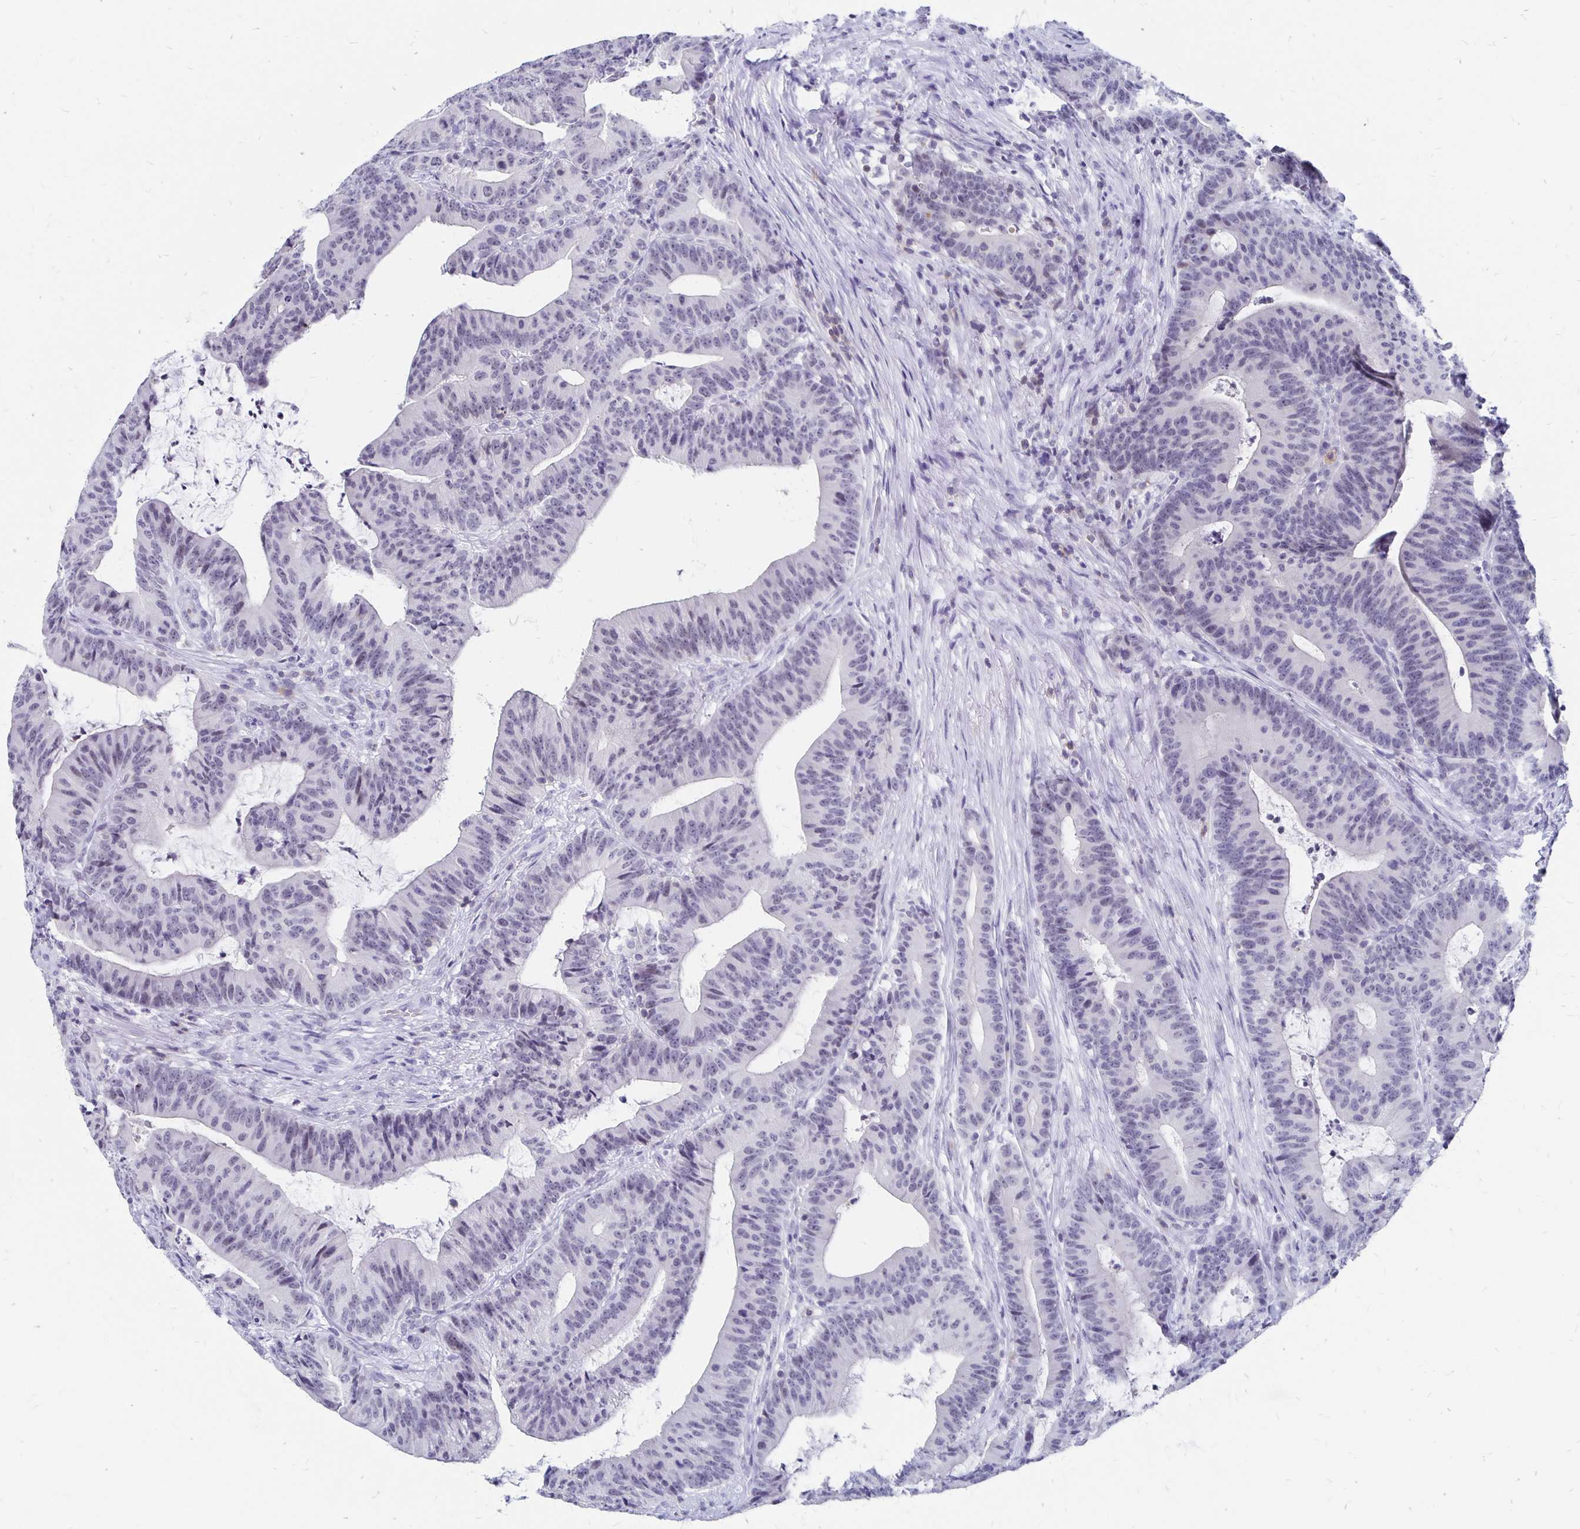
{"staining": {"intensity": "negative", "quantity": "none", "location": "none"}, "tissue": "colorectal cancer", "cell_type": "Tumor cells", "image_type": "cancer", "snomed": [{"axis": "morphology", "description": "Adenocarcinoma, NOS"}, {"axis": "topography", "description": "Colon"}], "caption": "A micrograph of colorectal cancer (adenocarcinoma) stained for a protein shows no brown staining in tumor cells.", "gene": "SYT2", "patient": {"sex": "female", "age": 78}}